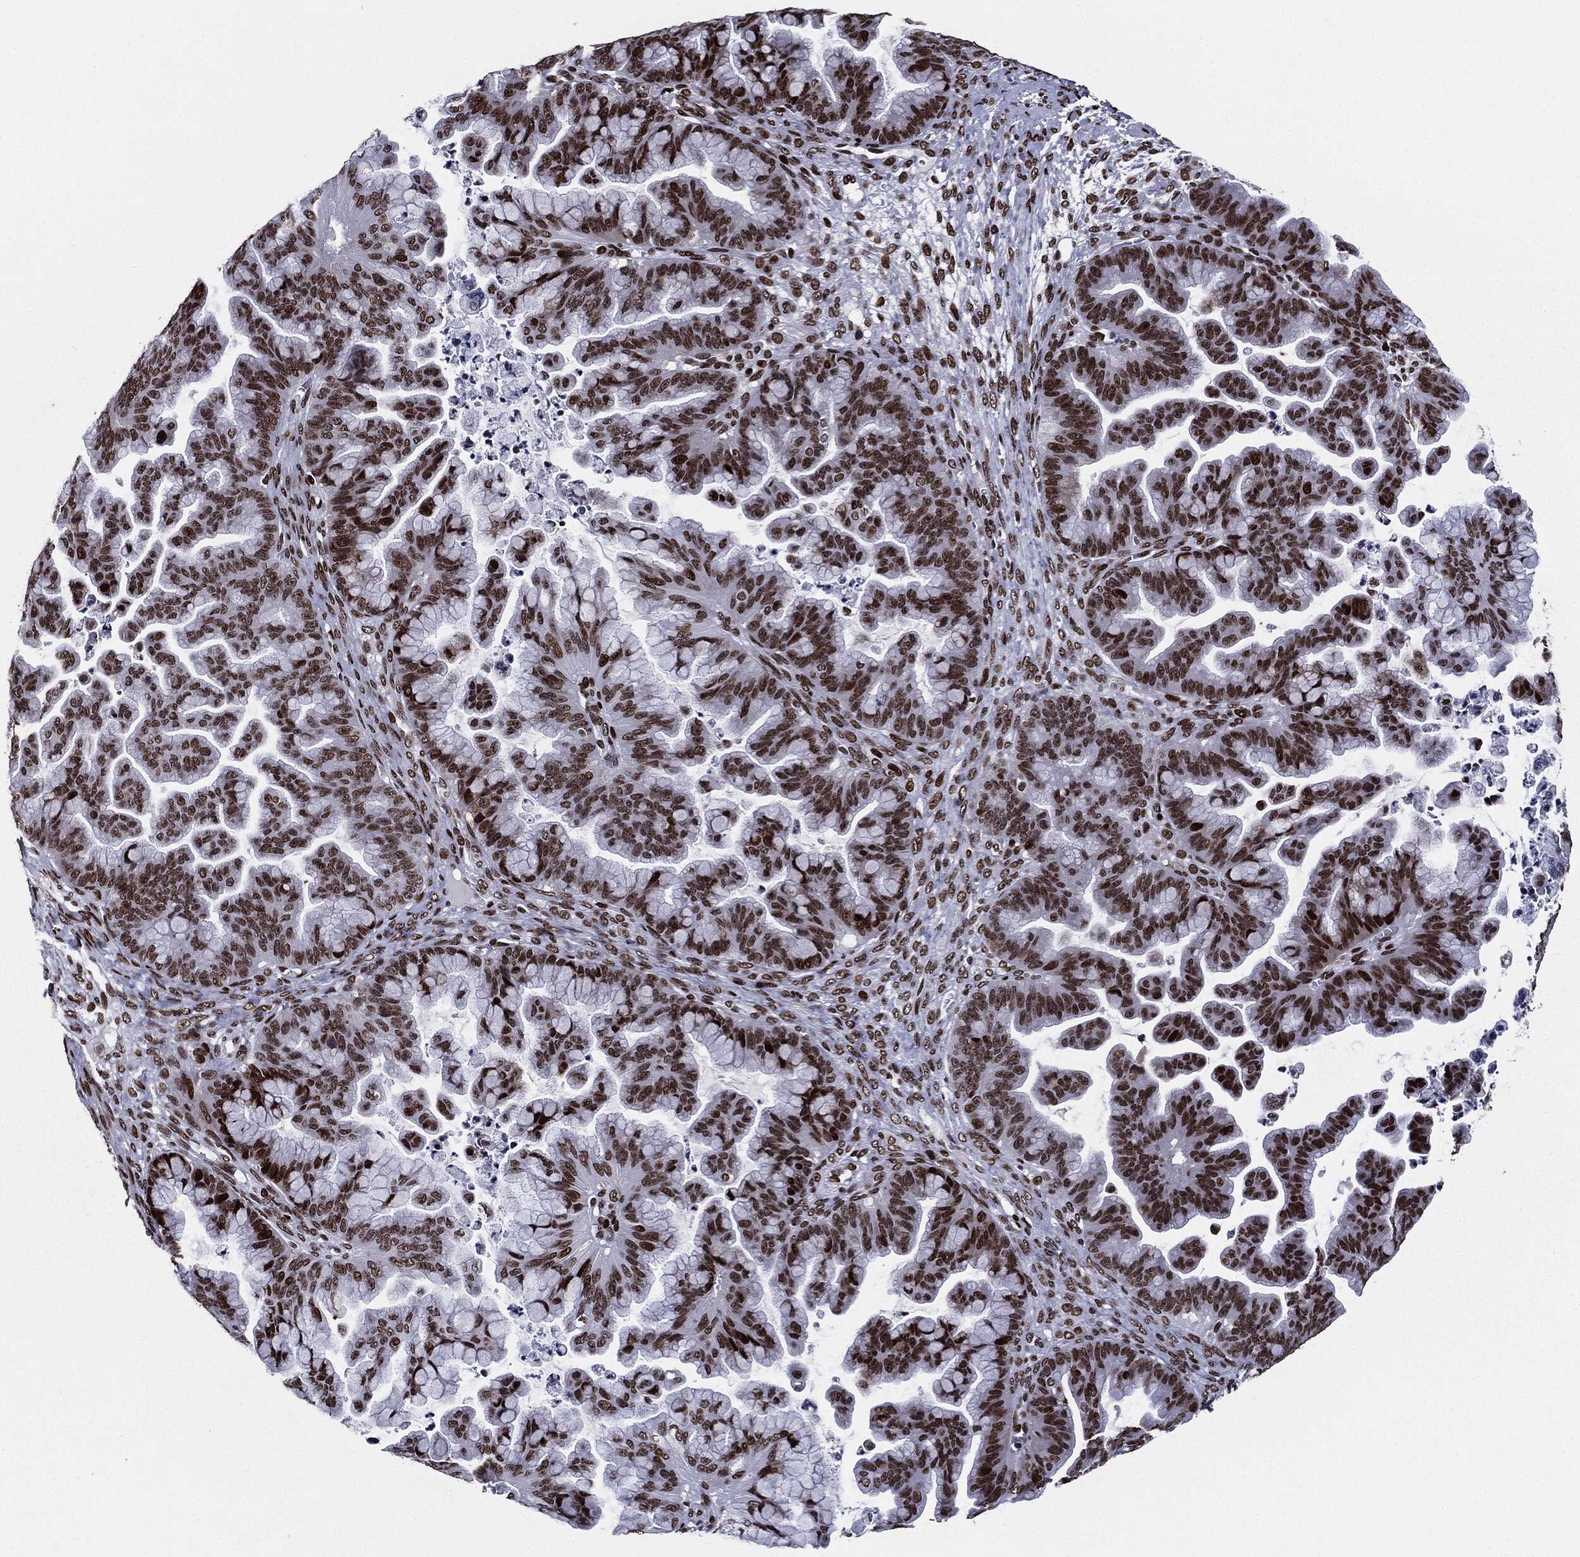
{"staining": {"intensity": "strong", "quantity": ">75%", "location": "nuclear"}, "tissue": "ovarian cancer", "cell_type": "Tumor cells", "image_type": "cancer", "snomed": [{"axis": "morphology", "description": "Cystadenocarcinoma, mucinous, NOS"}, {"axis": "topography", "description": "Ovary"}], "caption": "Immunohistochemistry of human ovarian cancer (mucinous cystadenocarcinoma) displays high levels of strong nuclear staining in approximately >75% of tumor cells.", "gene": "ZFP91", "patient": {"sex": "female", "age": 67}}